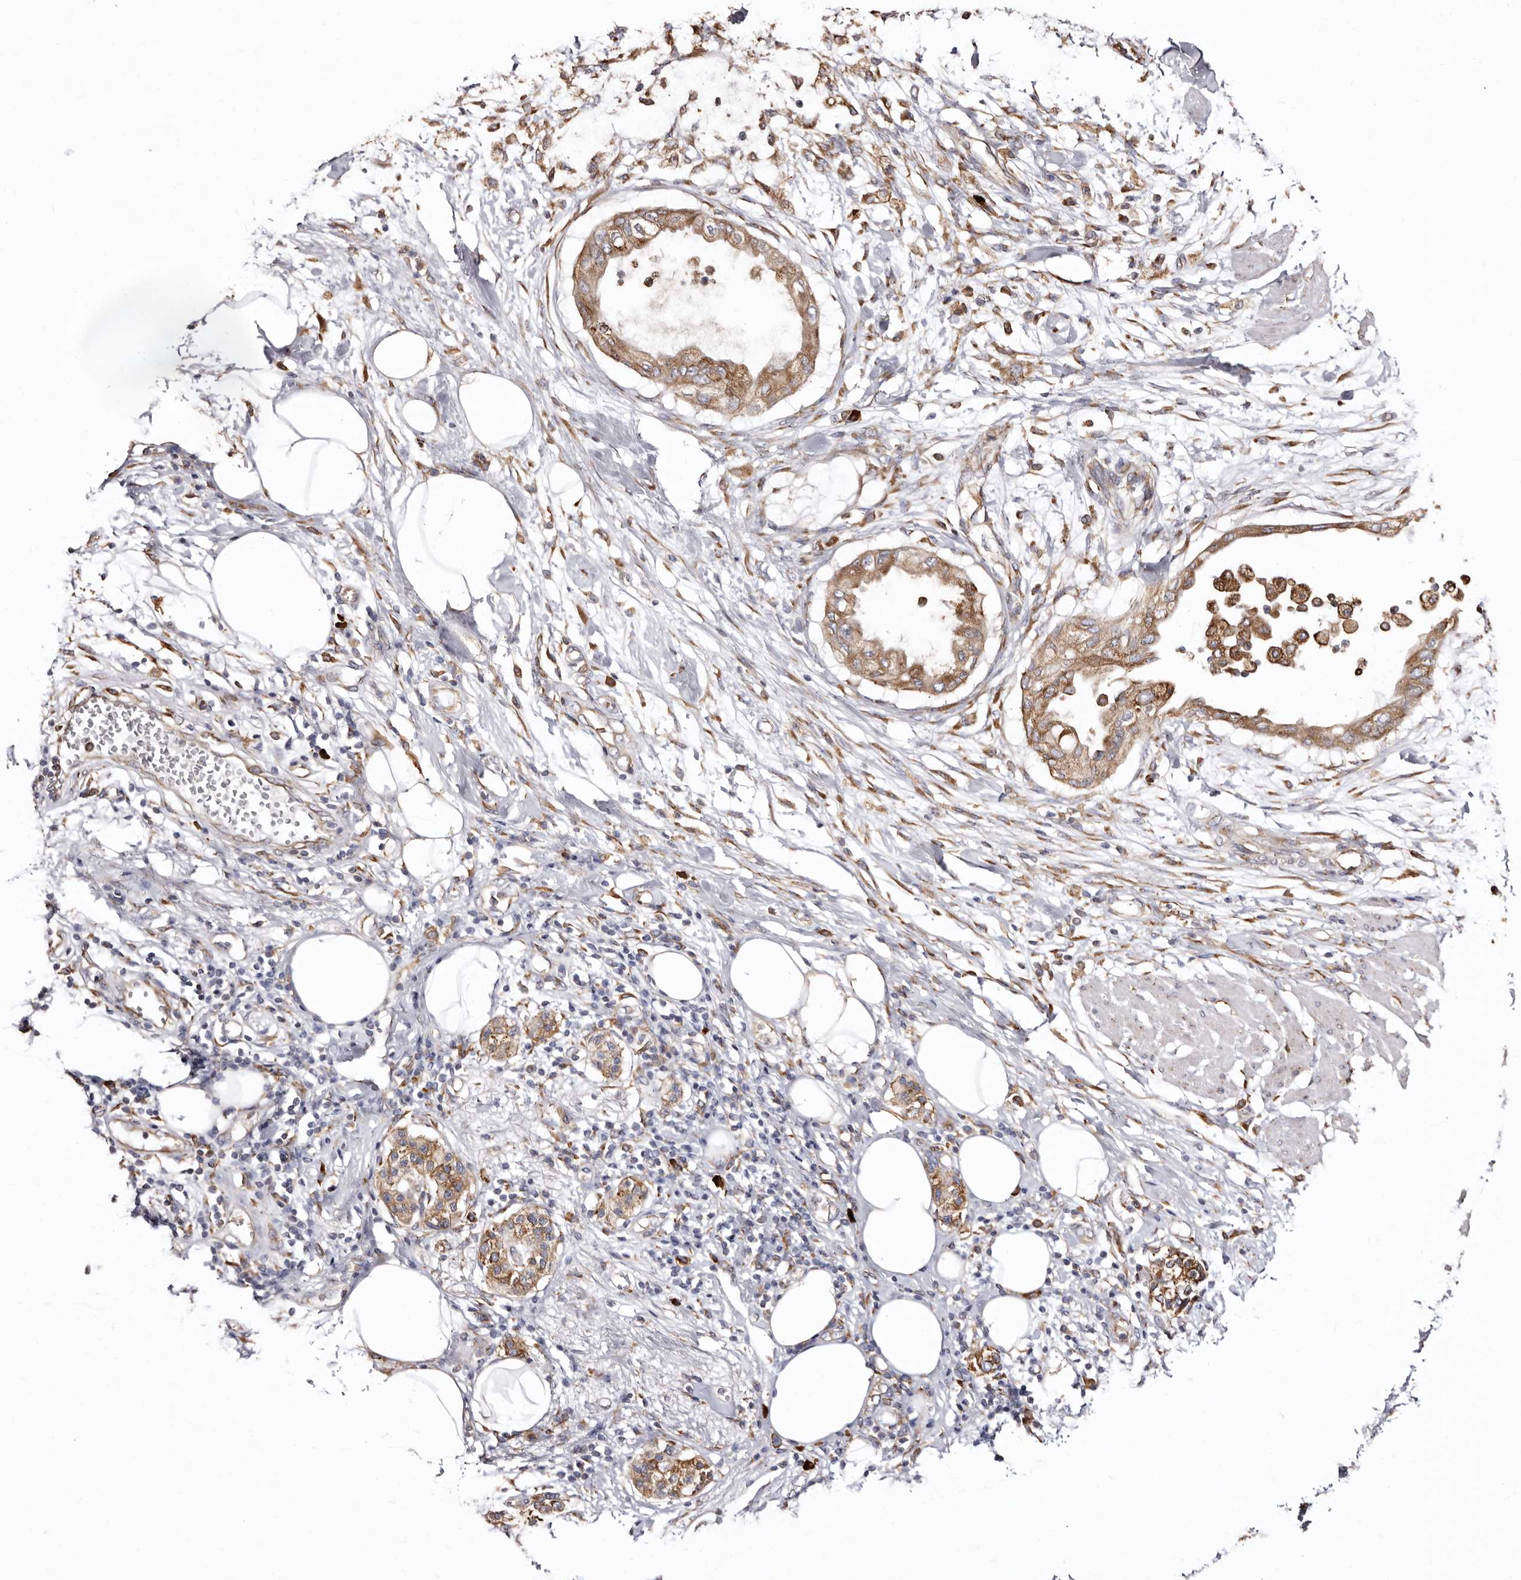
{"staining": {"intensity": "moderate", "quantity": ">75%", "location": "cytoplasmic/membranous"}, "tissue": "pancreatic cancer", "cell_type": "Tumor cells", "image_type": "cancer", "snomed": [{"axis": "morphology", "description": "Normal tissue, NOS"}, {"axis": "morphology", "description": "Adenocarcinoma, NOS"}, {"axis": "topography", "description": "Pancreas"}, {"axis": "topography", "description": "Duodenum"}], "caption": "Protein expression by IHC displays moderate cytoplasmic/membranous expression in about >75% of tumor cells in adenocarcinoma (pancreatic).", "gene": "ACBD6", "patient": {"sex": "female", "age": 60}}